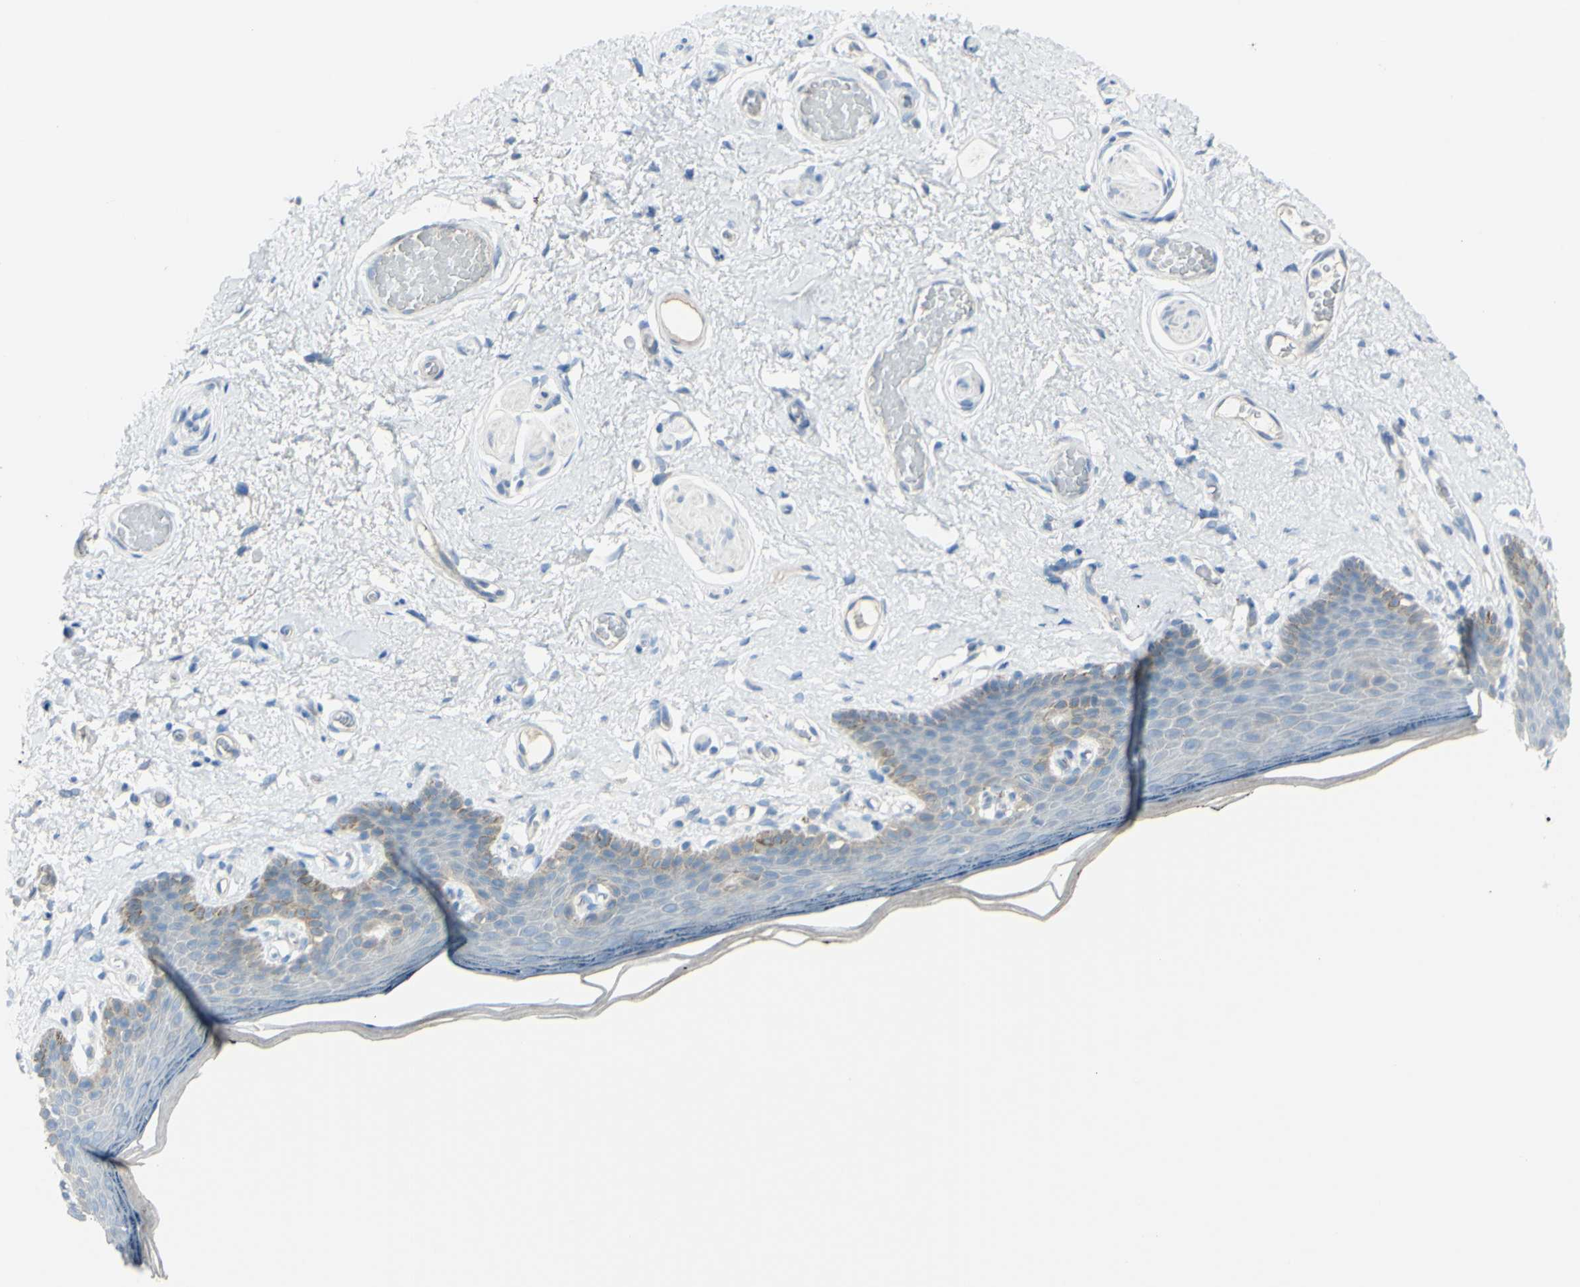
{"staining": {"intensity": "negative", "quantity": "none", "location": "none"}, "tissue": "skin", "cell_type": "Epidermal cells", "image_type": "normal", "snomed": [{"axis": "morphology", "description": "Normal tissue, NOS"}, {"axis": "topography", "description": "Vulva"}], "caption": "Immunohistochemistry of normal human skin displays no staining in epidermal cells. (Immunohistochemistry, brightfield microscopy, high magnification).", "gene": "TFPI2", "patient": {"sex": "female", "age": 54}}